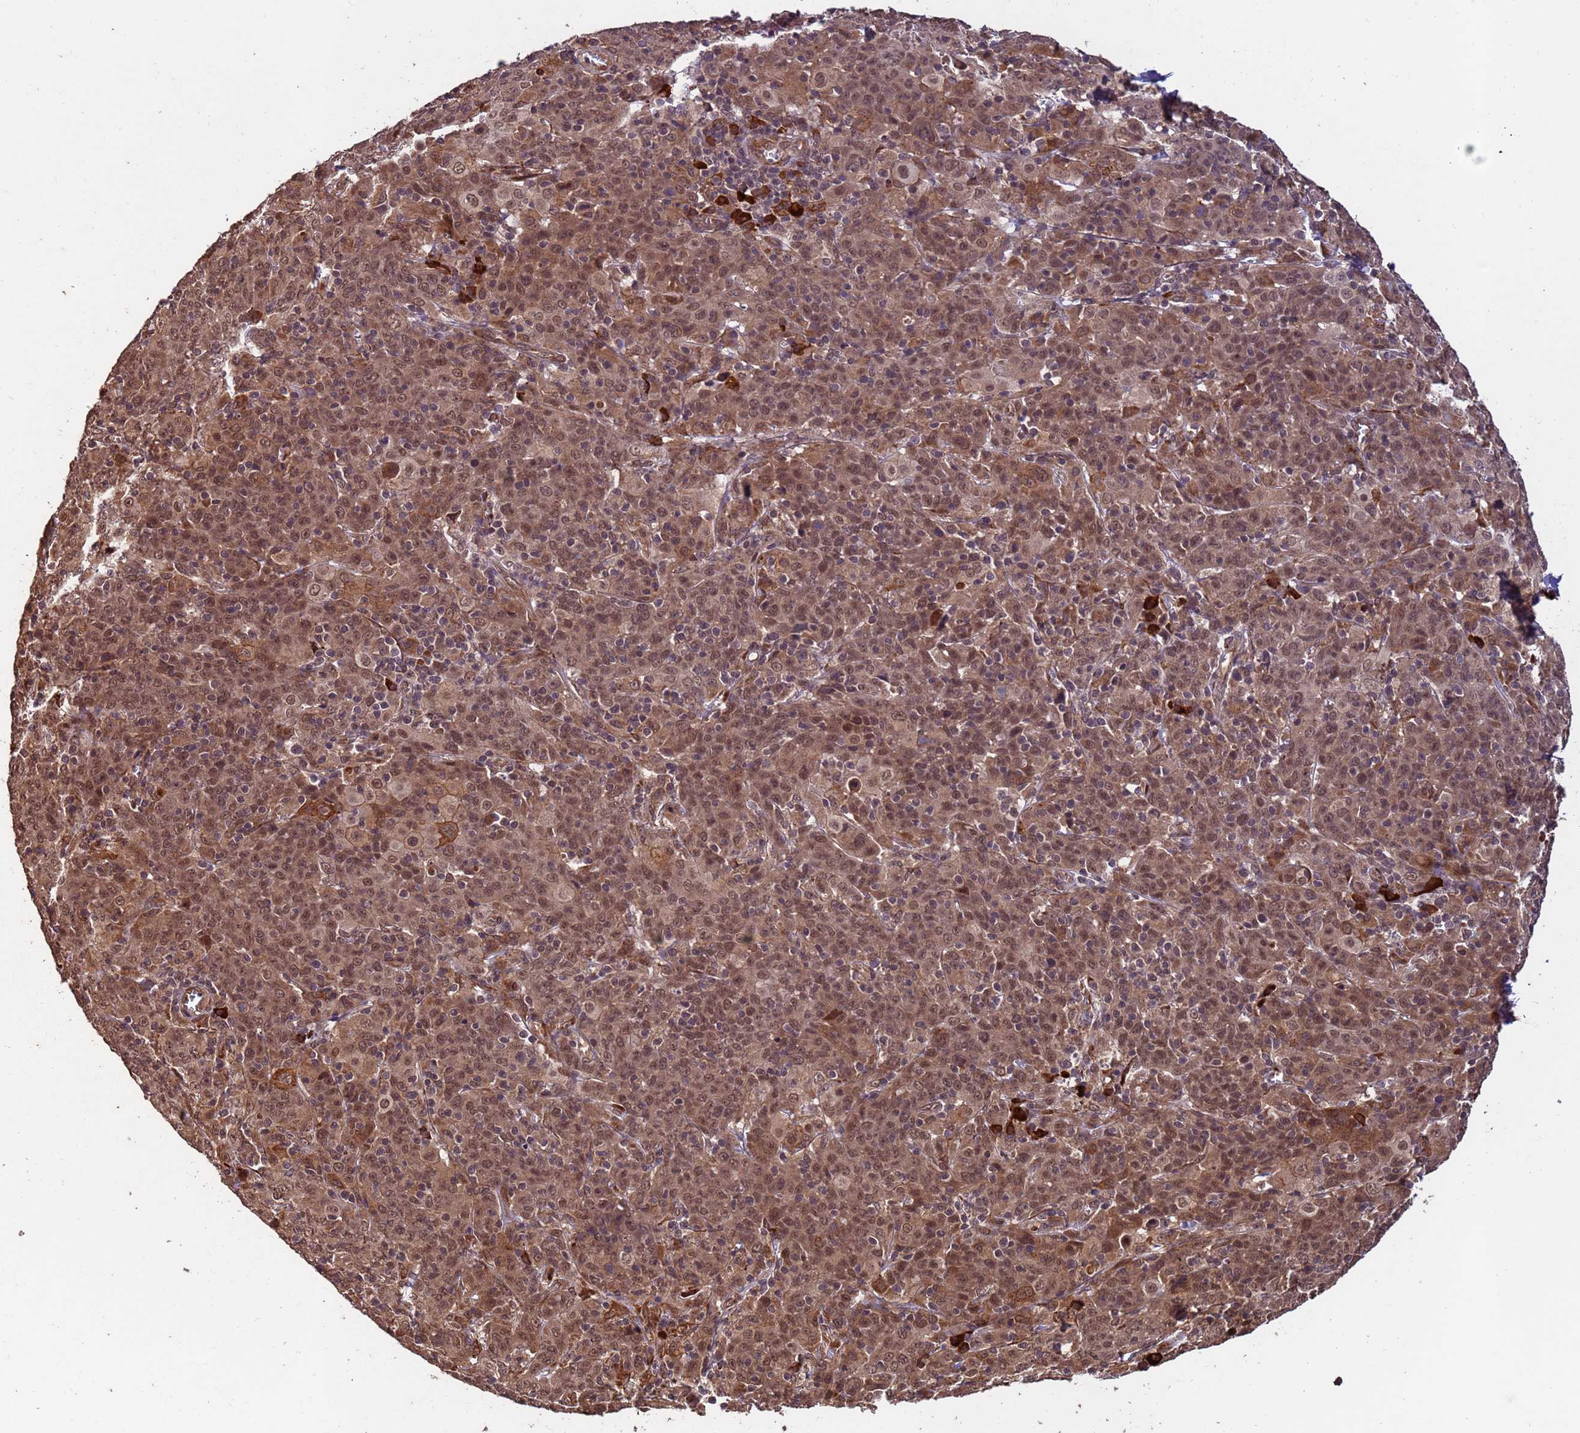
{"staining": {"intensity": "moderate", "quantity": ">75%", "location": "cytoplasmic/membranous,nuclear"}, "tissue": "cervical cancer", "cell_type": "Tumor cells", "image_type": "cancer", "snomed": [{"axis": "morphology", "description": "Squamous cell carcinoma, NOS"}, {"axis": "topography", "description": "Cervix"}], "caption": "A brown stain highlights moderate cytoplasmic/membranous and nuclear staining of a protein in human cervical cancer tumor cells.", "gene": "ZNF619", "patient": {"sex": "female", "age": 67}}